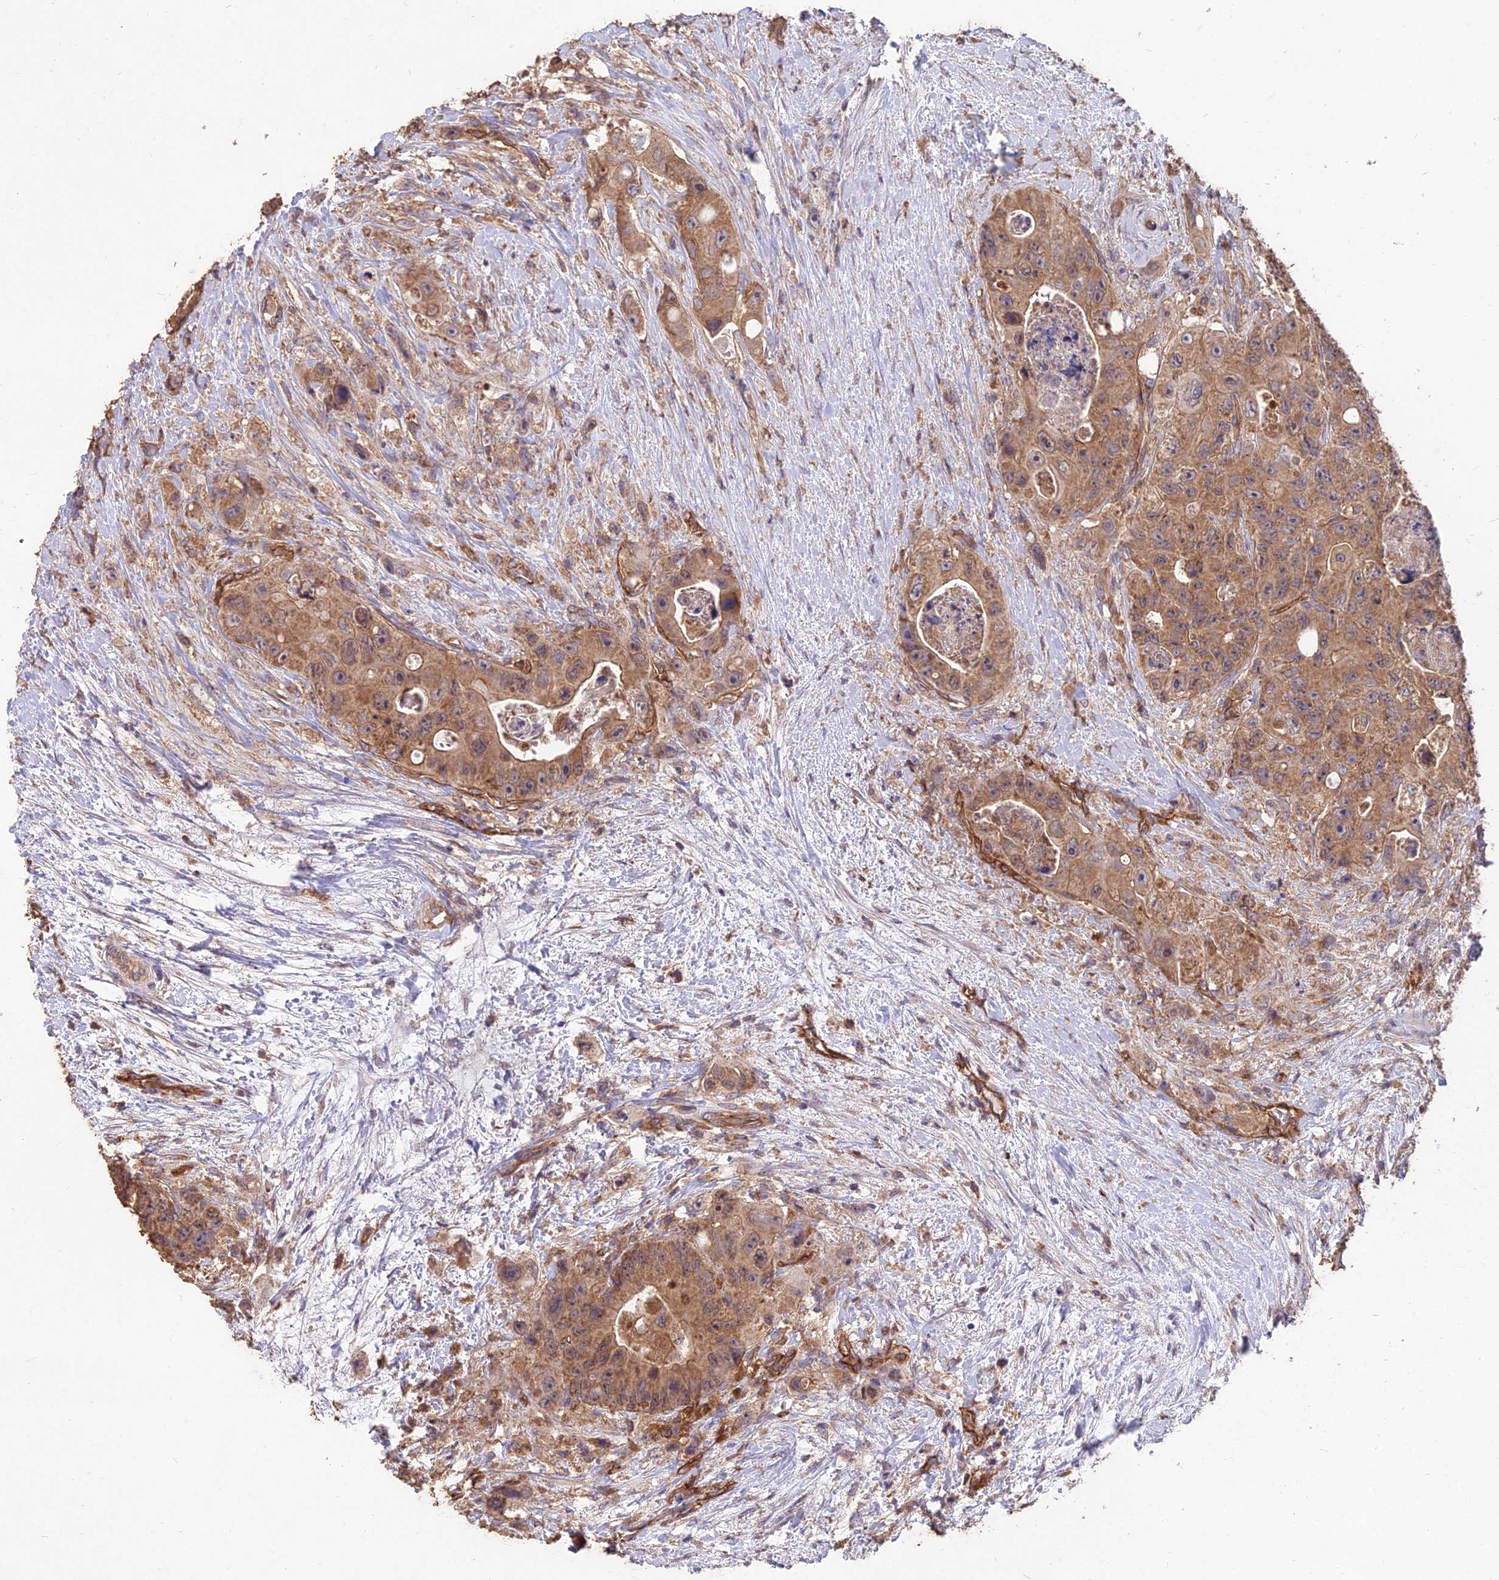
{"staining": {"intensity": "moderate", "quantity": ">75%", "location": "cytoplasmic/membranous"}, "tissue": "colorectal cancer", "cell_type": "Tumor cells", "image_type": "cancer", "snomed": [{"axis": "morphology", "description": "Adenocarcinoma, NOS"}, {"axis": "topography", "description": "Colon"}], "caption": "Immunohistochemical staining of human adenocarcinoma (colorectal) demonstrates moderate cytoplasmic/membranous protein positivity in about >75% of tumor cells.", "gene": "CEMIP2", "patient": {"sex": "female", "age": 46}}